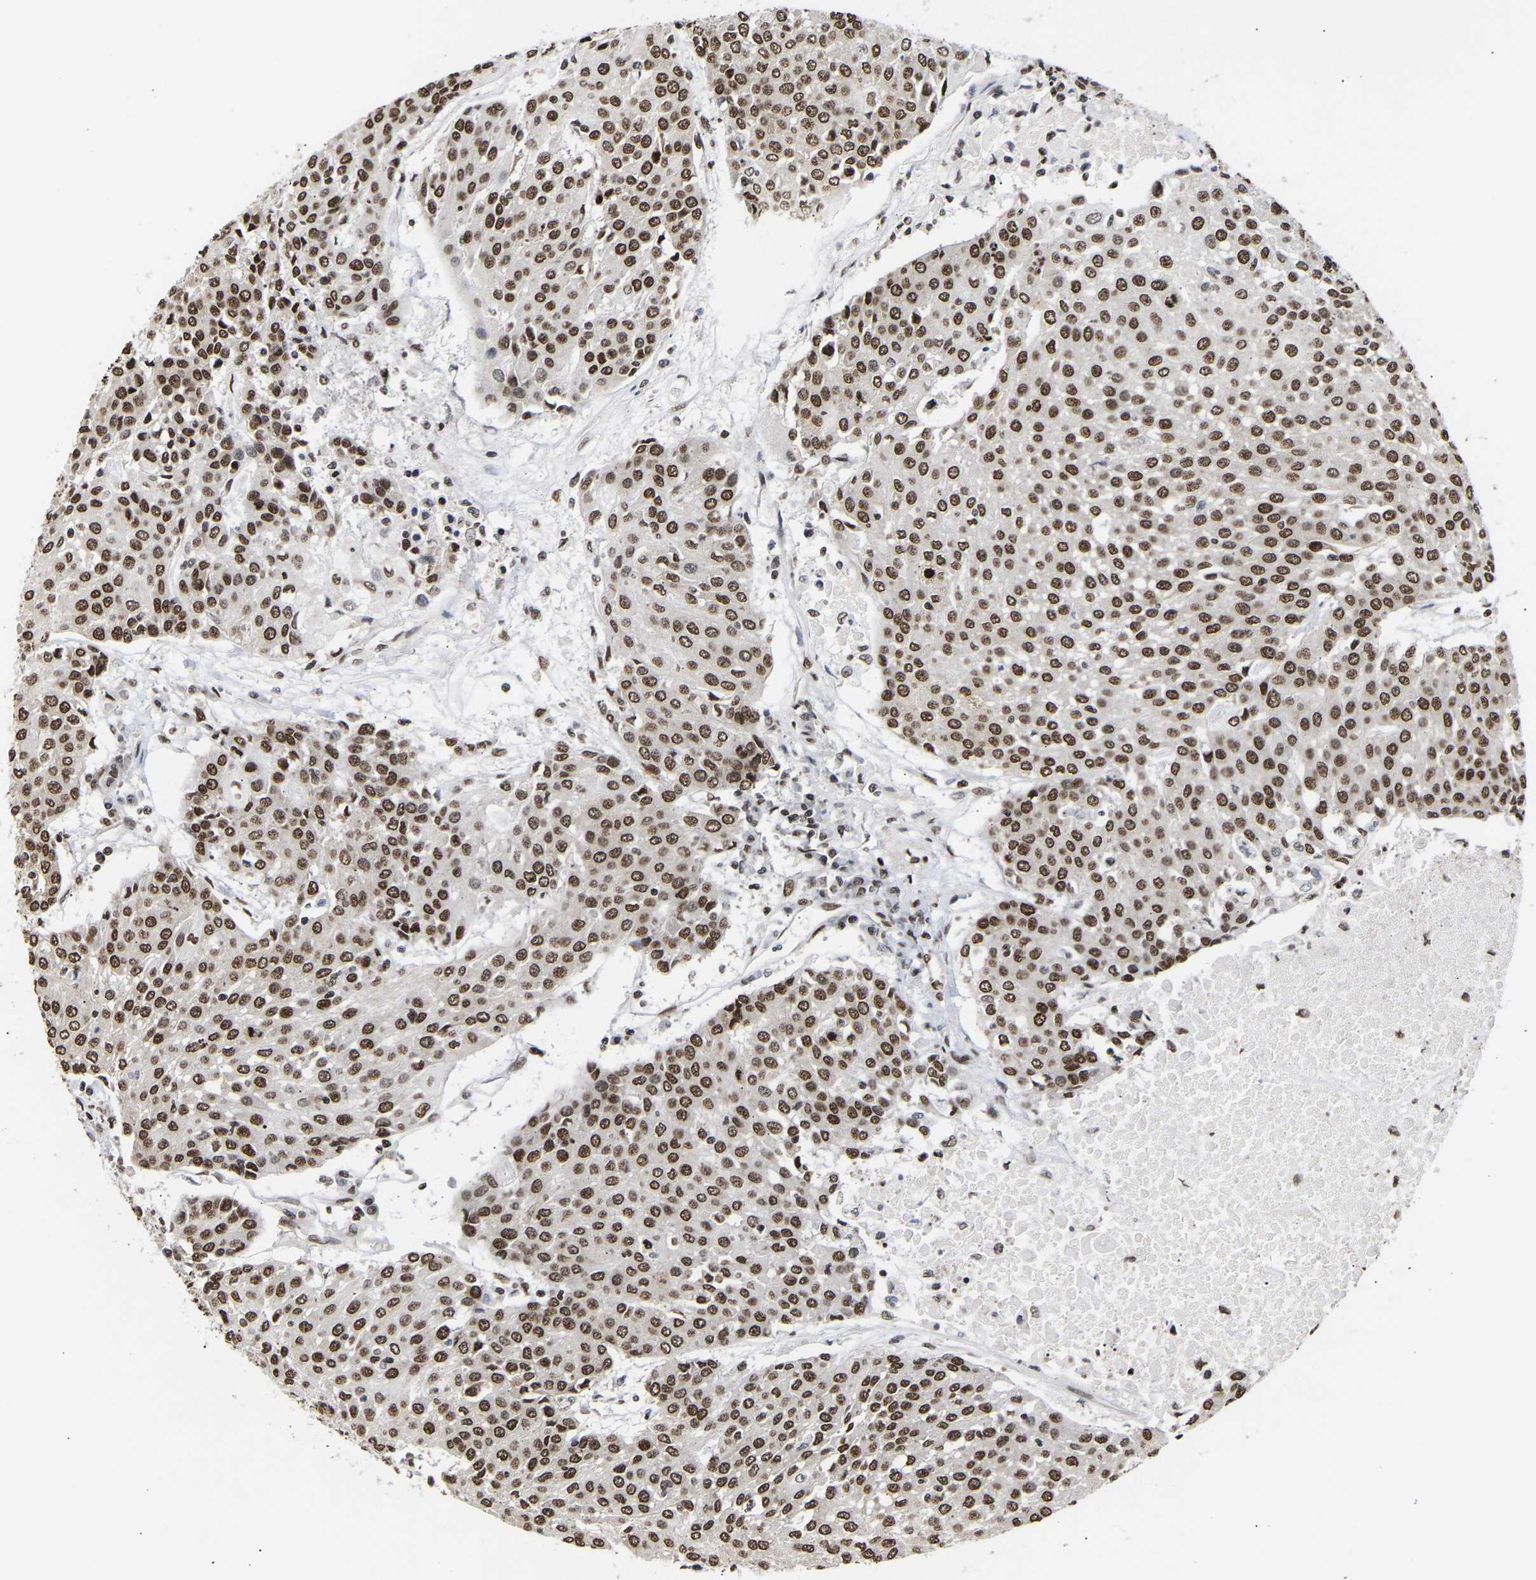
{"staining": {"intensity": "strong", "quantity": ">75%", "location": "nuclear"}, "tissue": "urothelial cancer", "cell_type": "Tumor cells", "image_type": "cancer", "snomed": [{"axis": "morphology", "description": "Urothelial carcinoma, High grade"}, {"axis": "topography", "description": "Urinary bladder"}], "caption": "Immunohistochemistry (IHC) photomicrograph of urothelial cancer stained for a protein (brown), which displays high levels of strong nuclear staining in approximately >75% of tumor cells.", "gene": "PSIP1", "patient": {"sex": "female", "age": 85}}